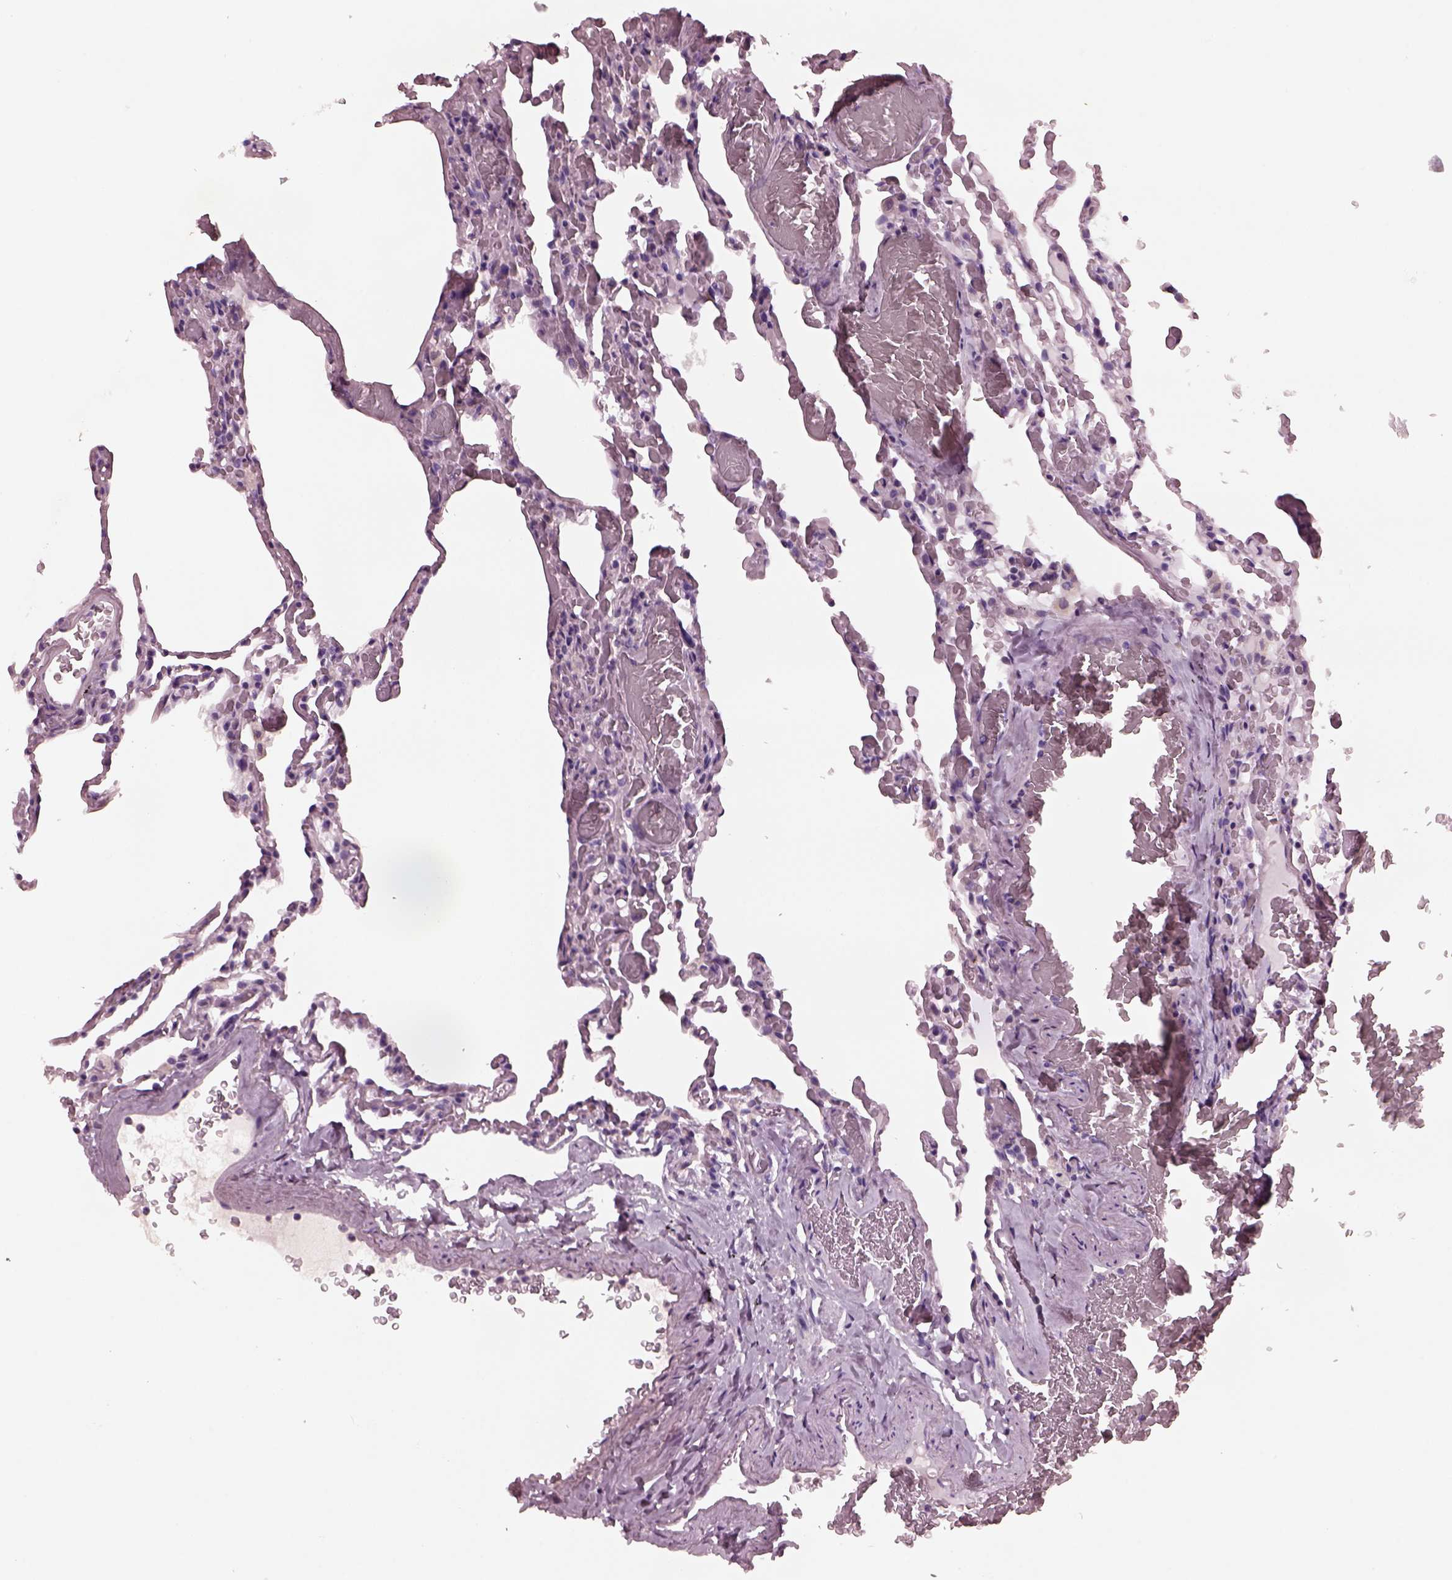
{"staining": {"intensity": "negative", "quantity": "none", "location": "none"}, "tissue": "lung", "cell_type": "Alveolar cells", "image_type": "normal", "snomed": [{"axis": "morphology", "description": "Normal tissue, NOS"}, {"axis": "topography", "description": "Lung"}], "caption": "The micrograph shows no significant positivity in alveolar cells of lung. Brightfield microscopy of IHC stained with DAB (brown) and hematoxylin (blue), captured at high magnification.", "gene": "AP4M1", "patient": {"sex": "female", "age": 43}}